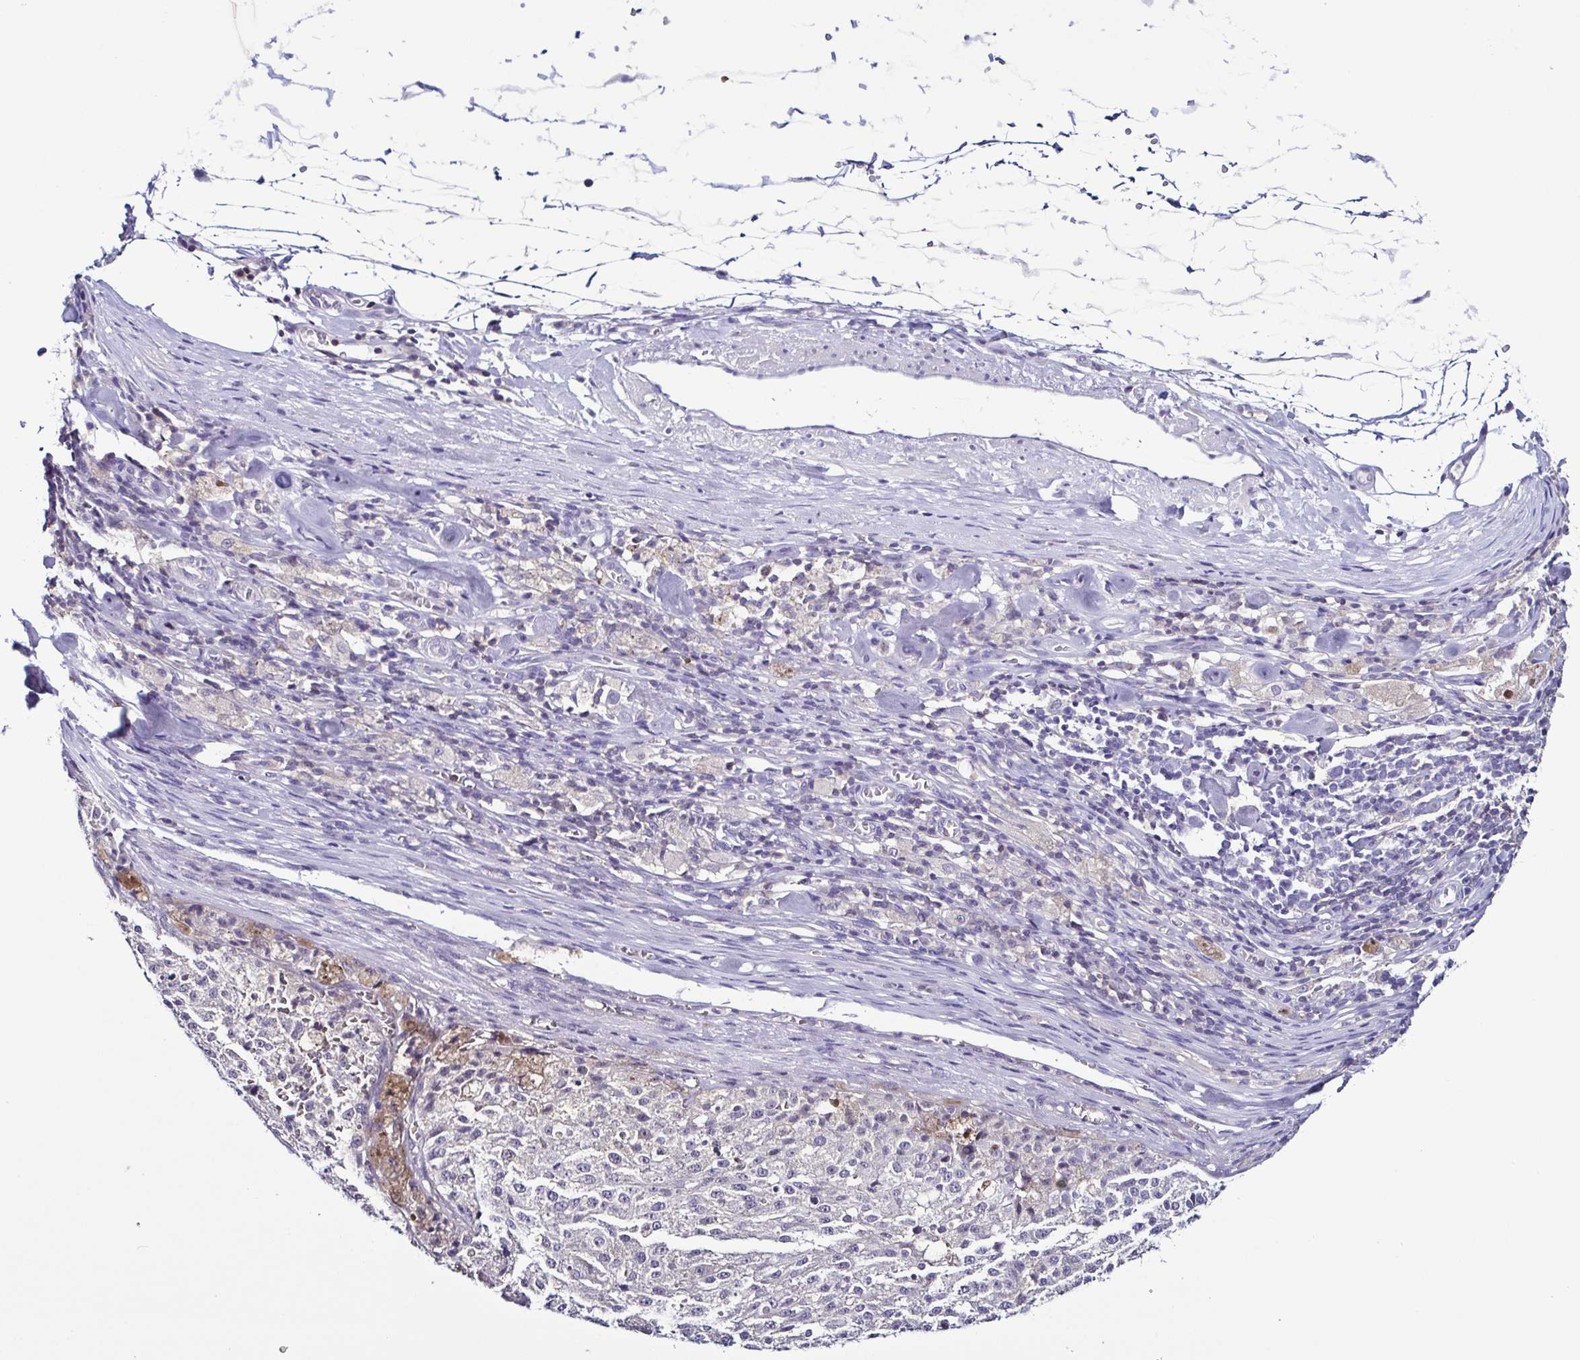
{"staining": {"intensity": "negative", "quantity": "none", "location": "none"}, "tissue": "melanoma", "cell_type": "Tumor cells", "image_type": "cancer", "snomed": [{"axis": "morphology", "description": "Malignant melanoma, Metastatic site"}, {"axis": "topography", "description": "Lymph node"}], "caption": "An image of melanoma stained for a protein exhibits no brown staining in tumor cells.", "gene": "TNNT2", "patient": {"sex": "female", "age": 64}}